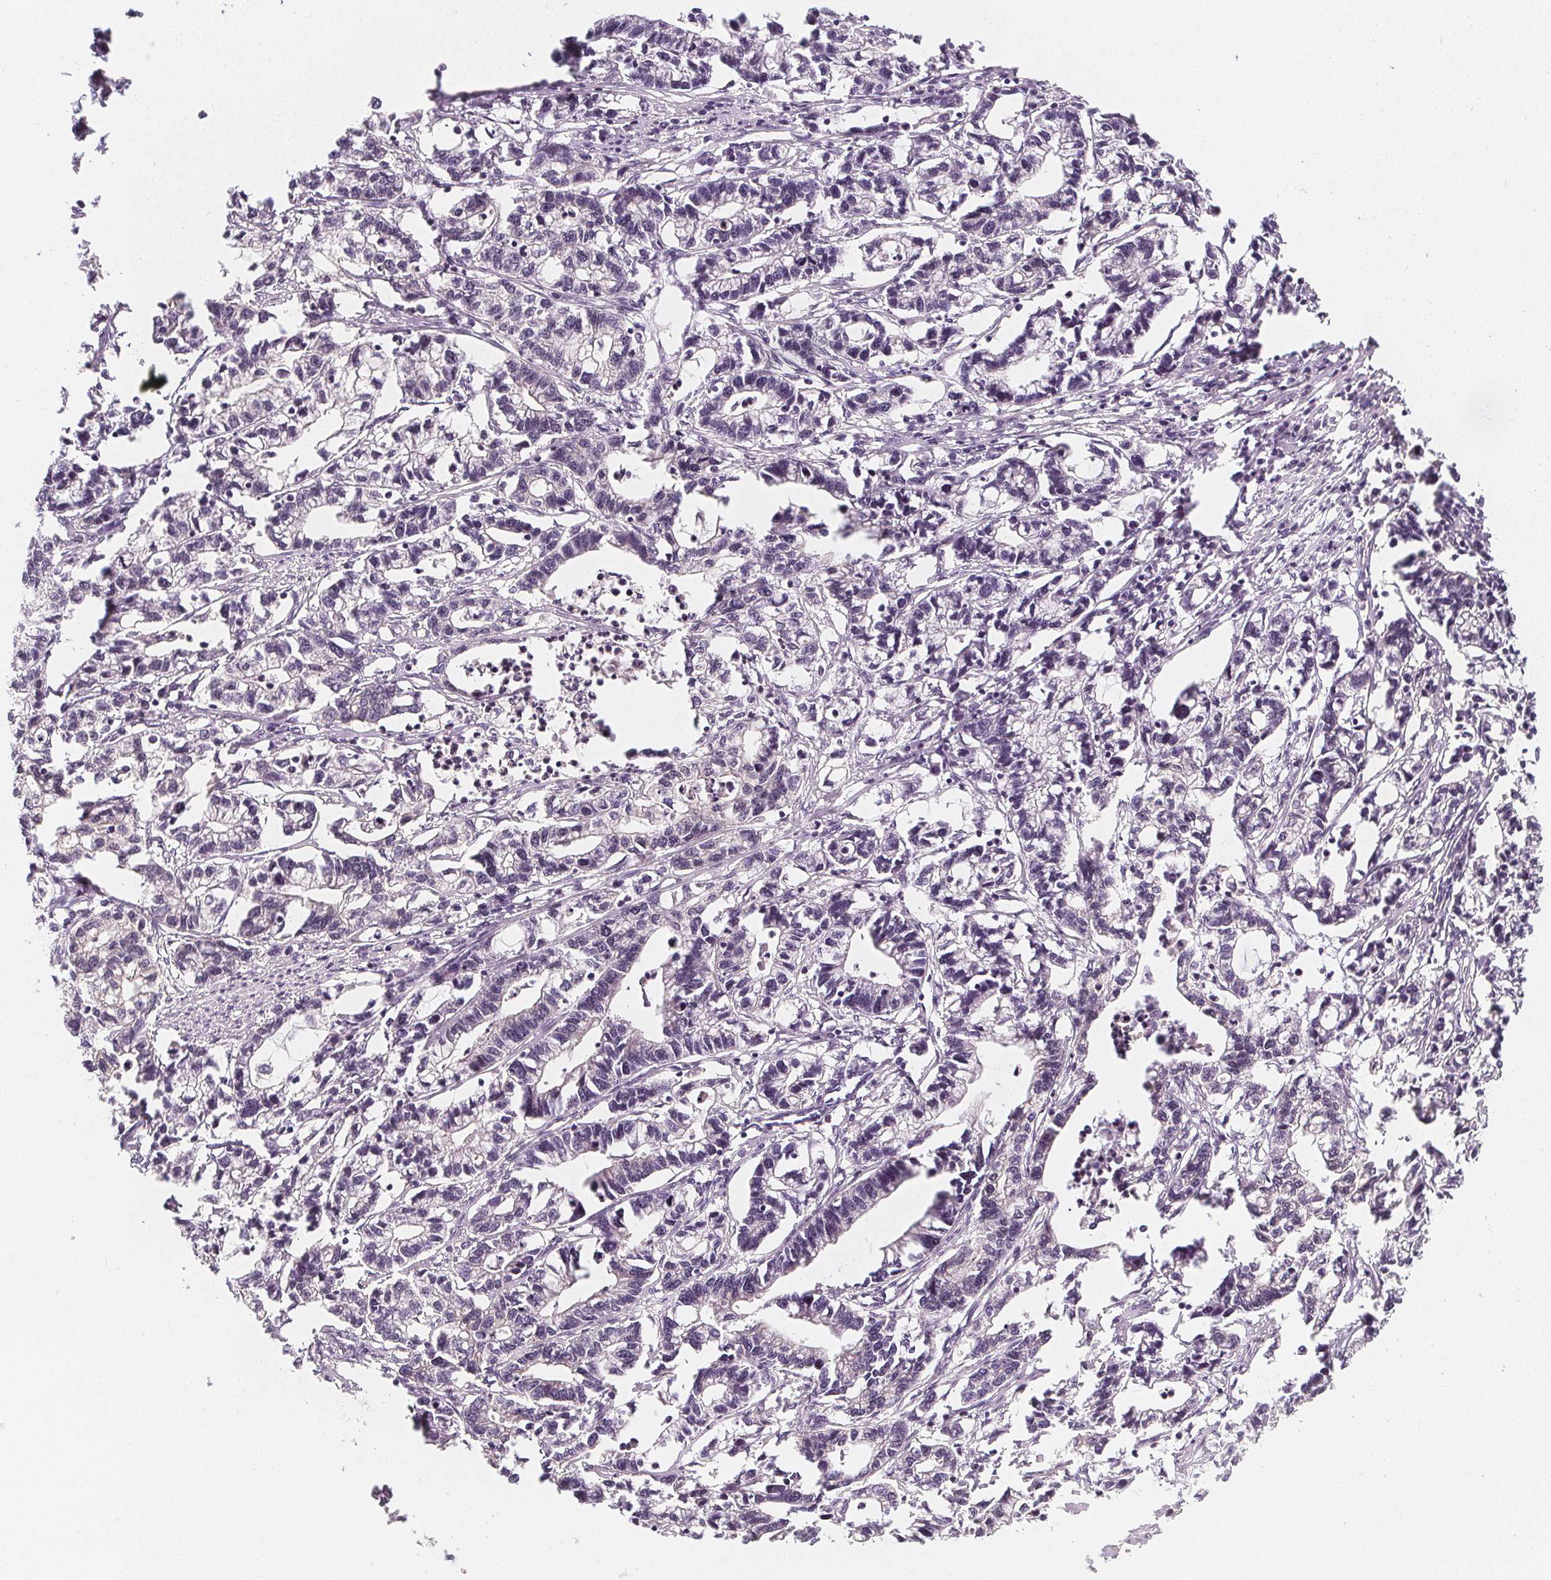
{"staining": {"intensity": "negative", "quantity": "none", "location": "none"}, "tissue": "stomach cancer", "cell_type": "Tumor cells", "image_type": "cancer", "snomed": [{"axis": "morphology", "description": "Adenocarcinoma, NOS"}, {"axis": "topography", "description": "Stomach"}], "caption": "The photomicrograph shows no staining of tumor cells in stomach adenocarcinoma.", "gene": "UGP2", "patient": {"sex": "male", "age": 83}}